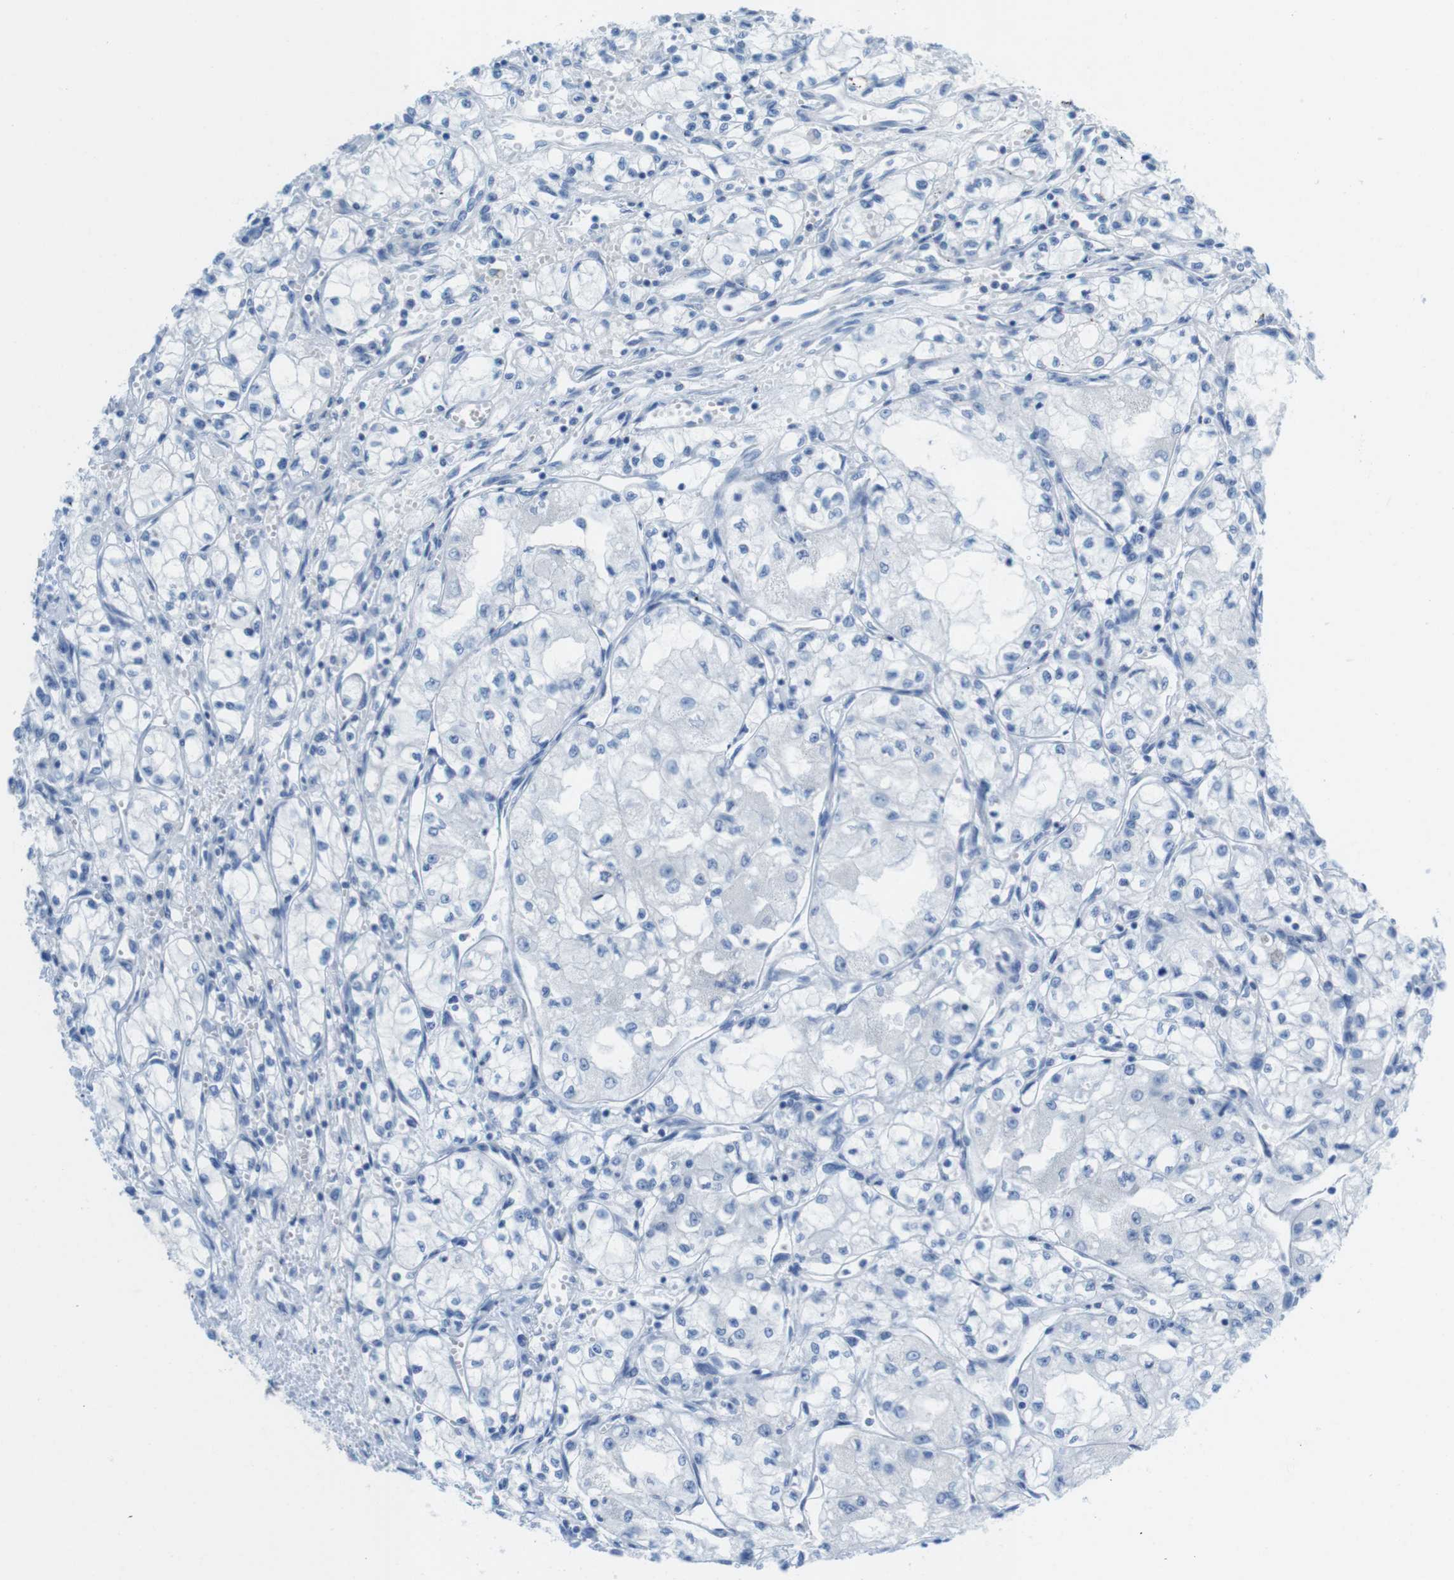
{"staining": {"intensity": "negative", "quantity": "none", "location": "none"}, "tissue": "renal cancer", "cell_type": "Tumor cells", "image_type": "cancer", "snomed": [{"axis": "morphology", "description": "Normal tissue, NOS"}, {"axis": "morphology", "description": "Adenocarcinoma, NOS"}, {"axis": "topography", "description": "Kidney"}], "caption": "The image exhibits no significant positivity in tumor cells of renal cancer (adenocarcinoma).", "gene": "GAP43", "patient": {"sex": "male", "age": 59}}